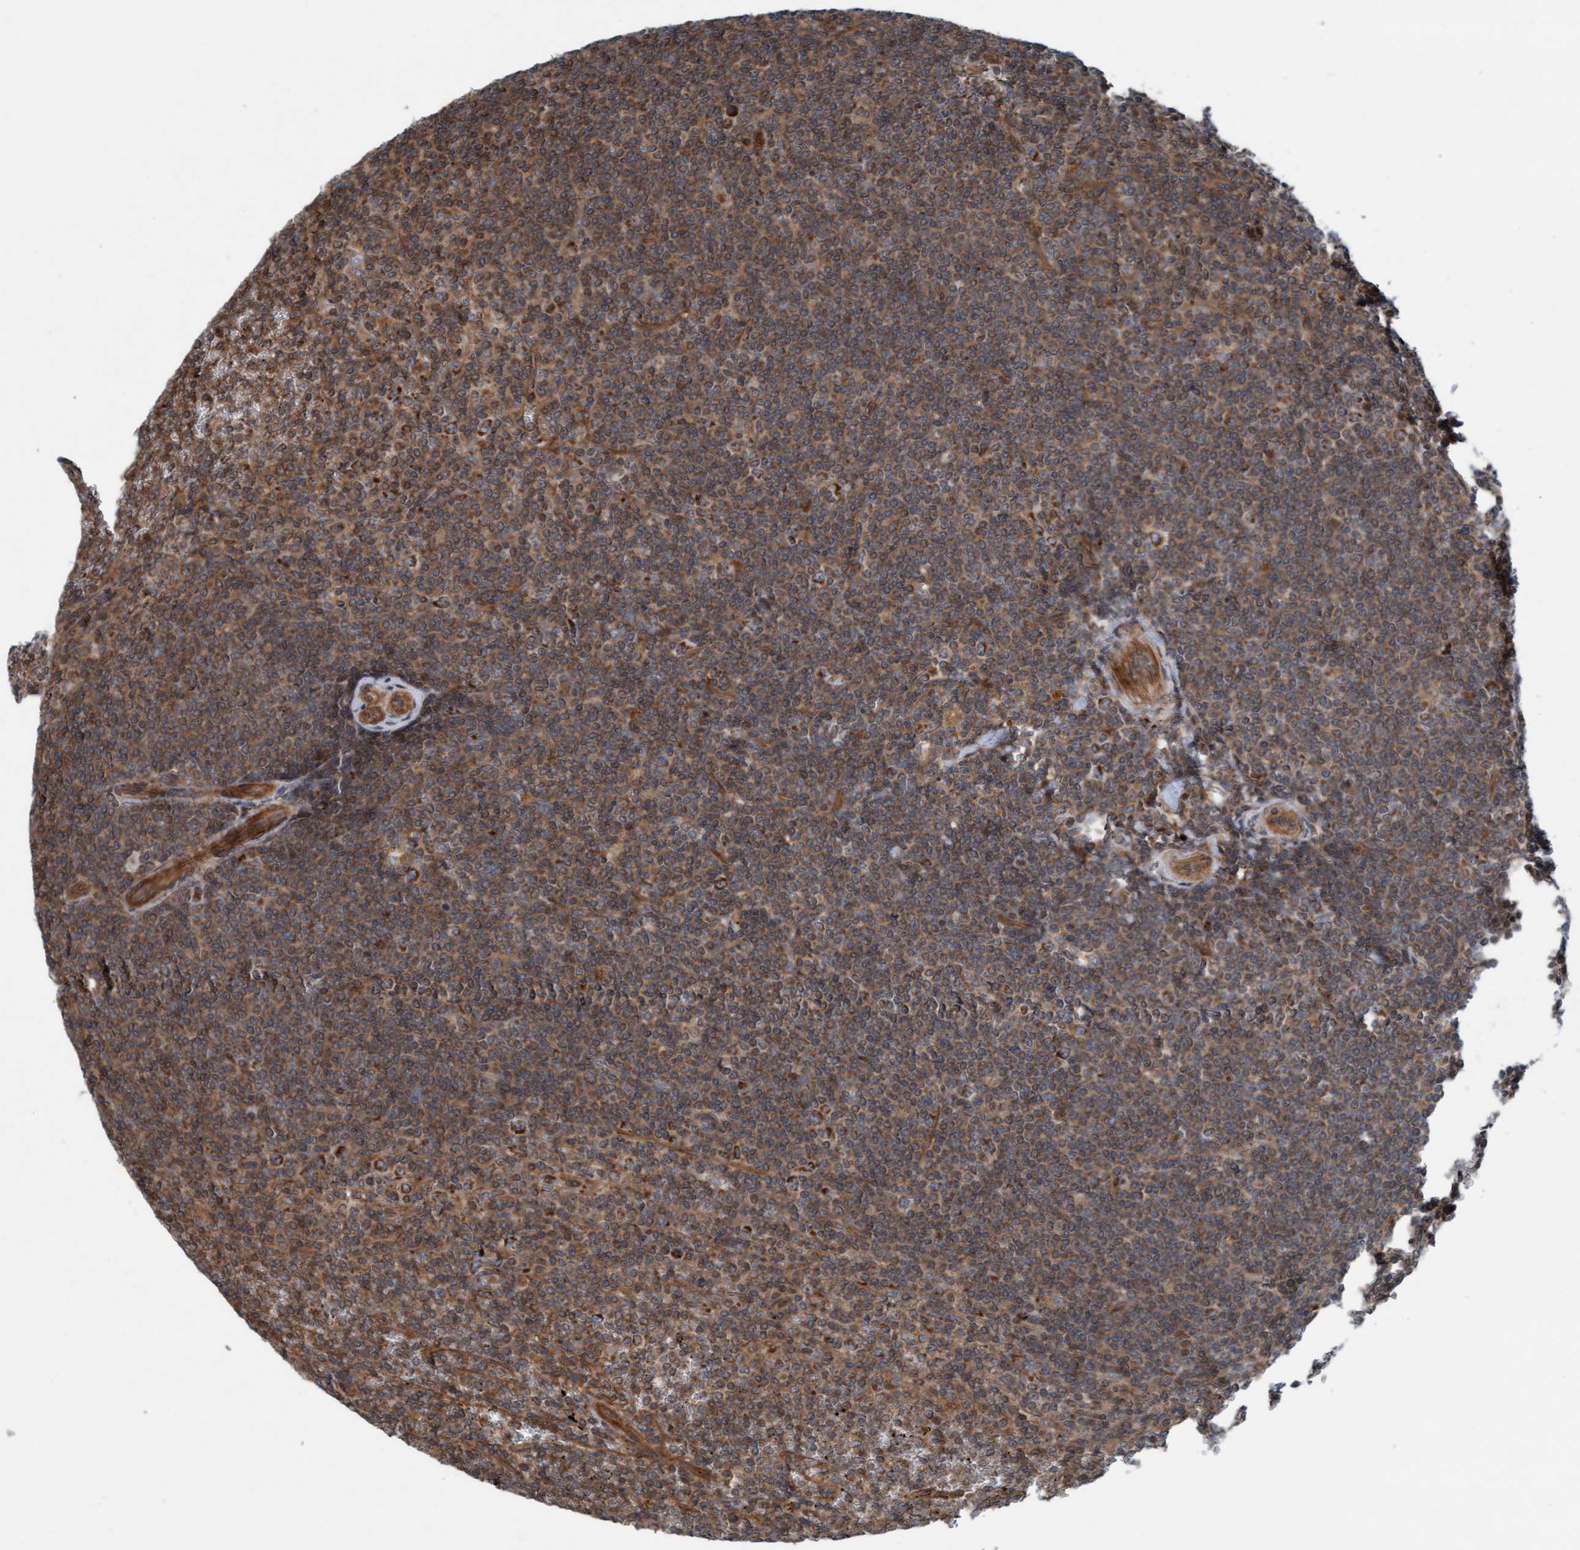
{"staining": {"intensity": "moderate", "quantity": ">75%", "location": "cytoplasmic/membranous"}, "tissue": "lymphoma", "cell_type": "Tumor cells", "image_type": "cancer", "snomed": [{"axis": "morphology", "description": "Malignant lymphoma, non-Hodgkin's type, Low grade"}, {"axis": "topography", "description": "Spleen"}], "caption": "Immunohistochemical staining of human lymphoma displays medium levels of moderate cytoplasmic/membranous staining in approximately >75% of tumor cells. Using DAB (brown) and hematoxylin (blue) stains, captured at high magnification using brightfield microscopy.", "gene": "ERAL1", "patient": {"sex": "female", "age": 19}}